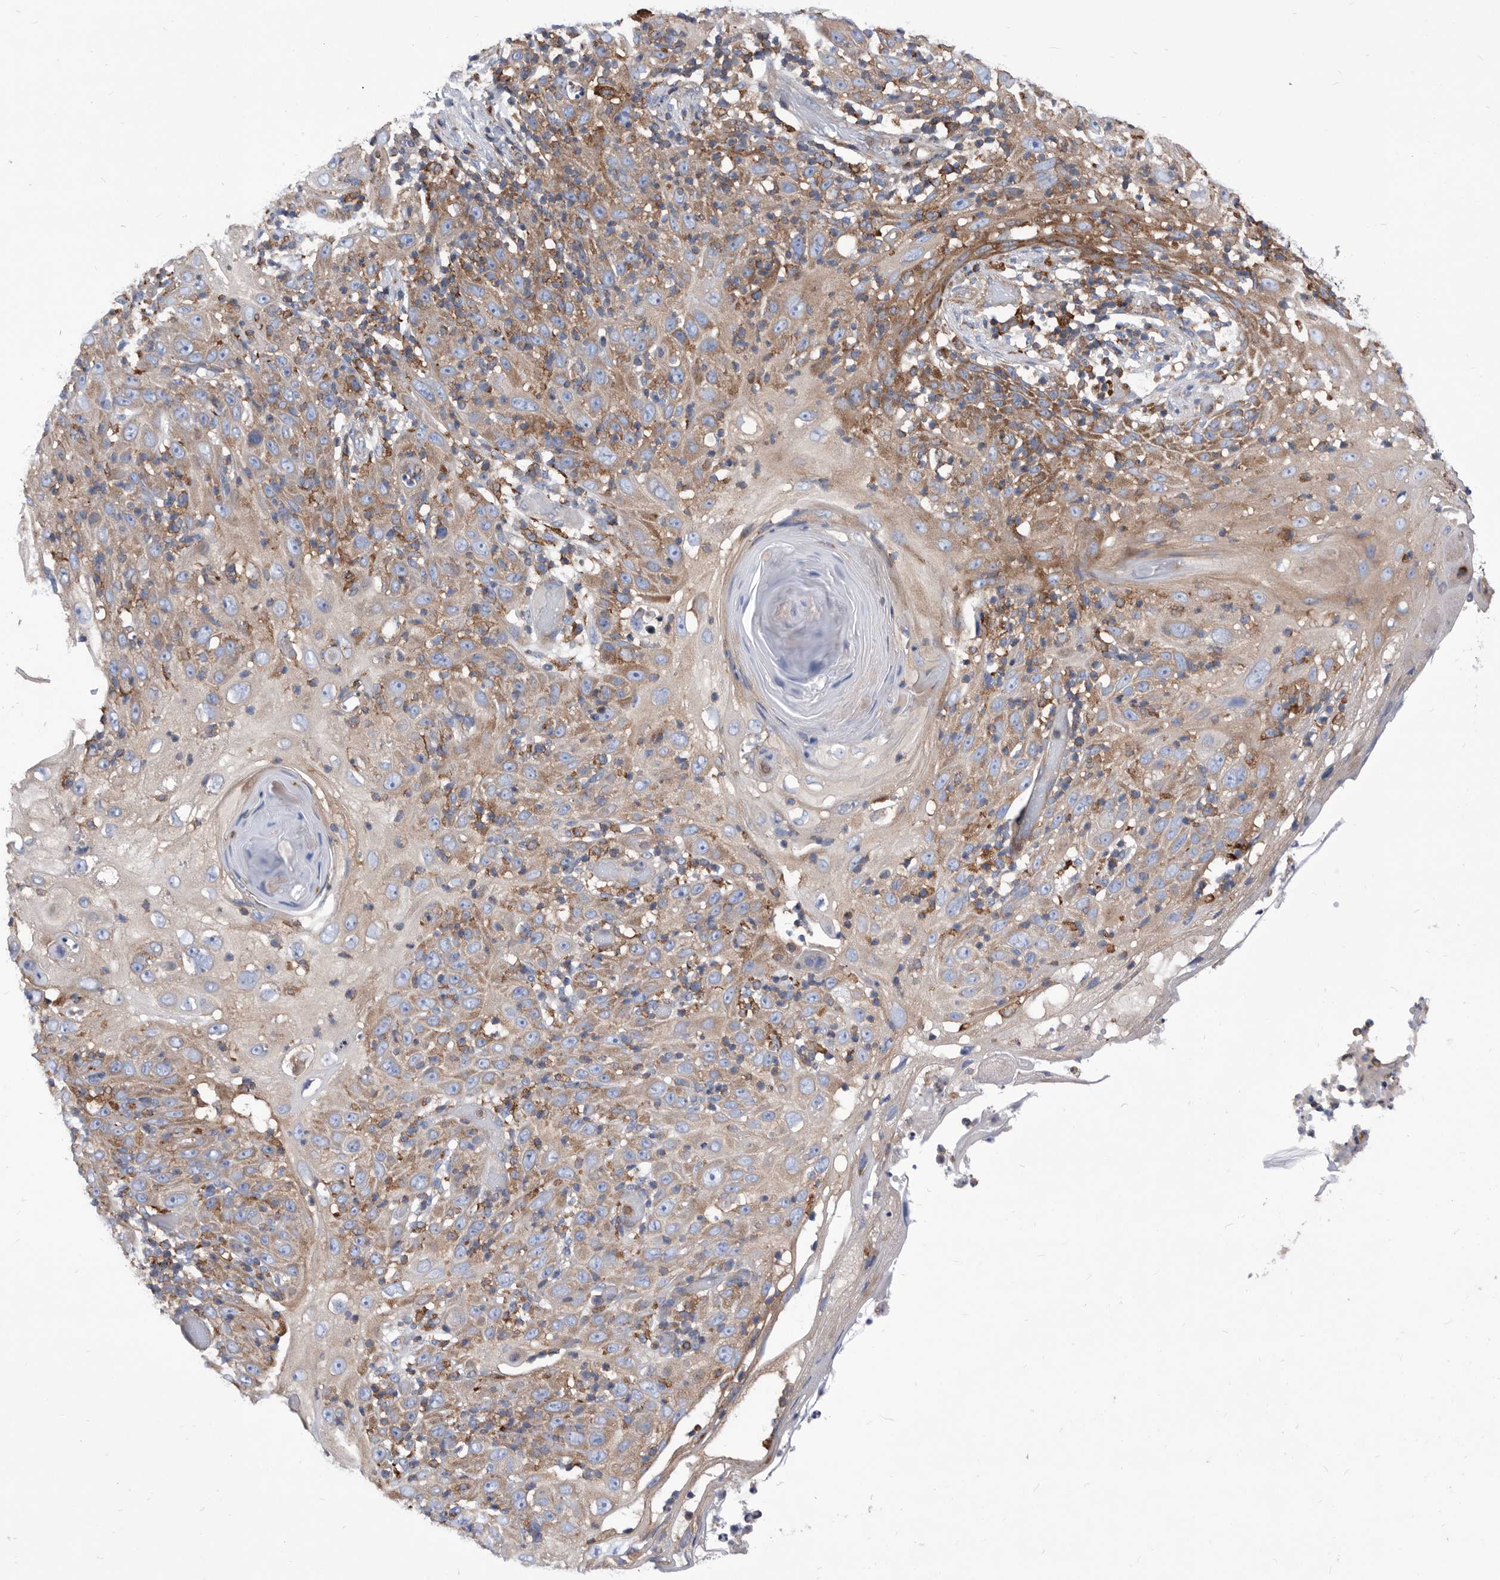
{"staining": {"intensity": "weak", "quantity": "25%-75%", "location": "cytoplasmic/membranous"}, "tissue": "skin cancer", "cell_type": "Tumor cells", "image_type": "cancer", "snomed": [{"axis": "morphology", "description": "Squamous cell carcinoma, NOS"}, {"axis": "topography", "description": "Skin"}], "caption": "An immunohistochemistry image of tumor tissue is shown. Protein staining in brown shows weak cytoplasmic/membranous positivity in skin cancer (squamous cell carcinoma) within tumor cells.", "gene": "SMG7", "patient": {"sex": "female", "age": 88}}